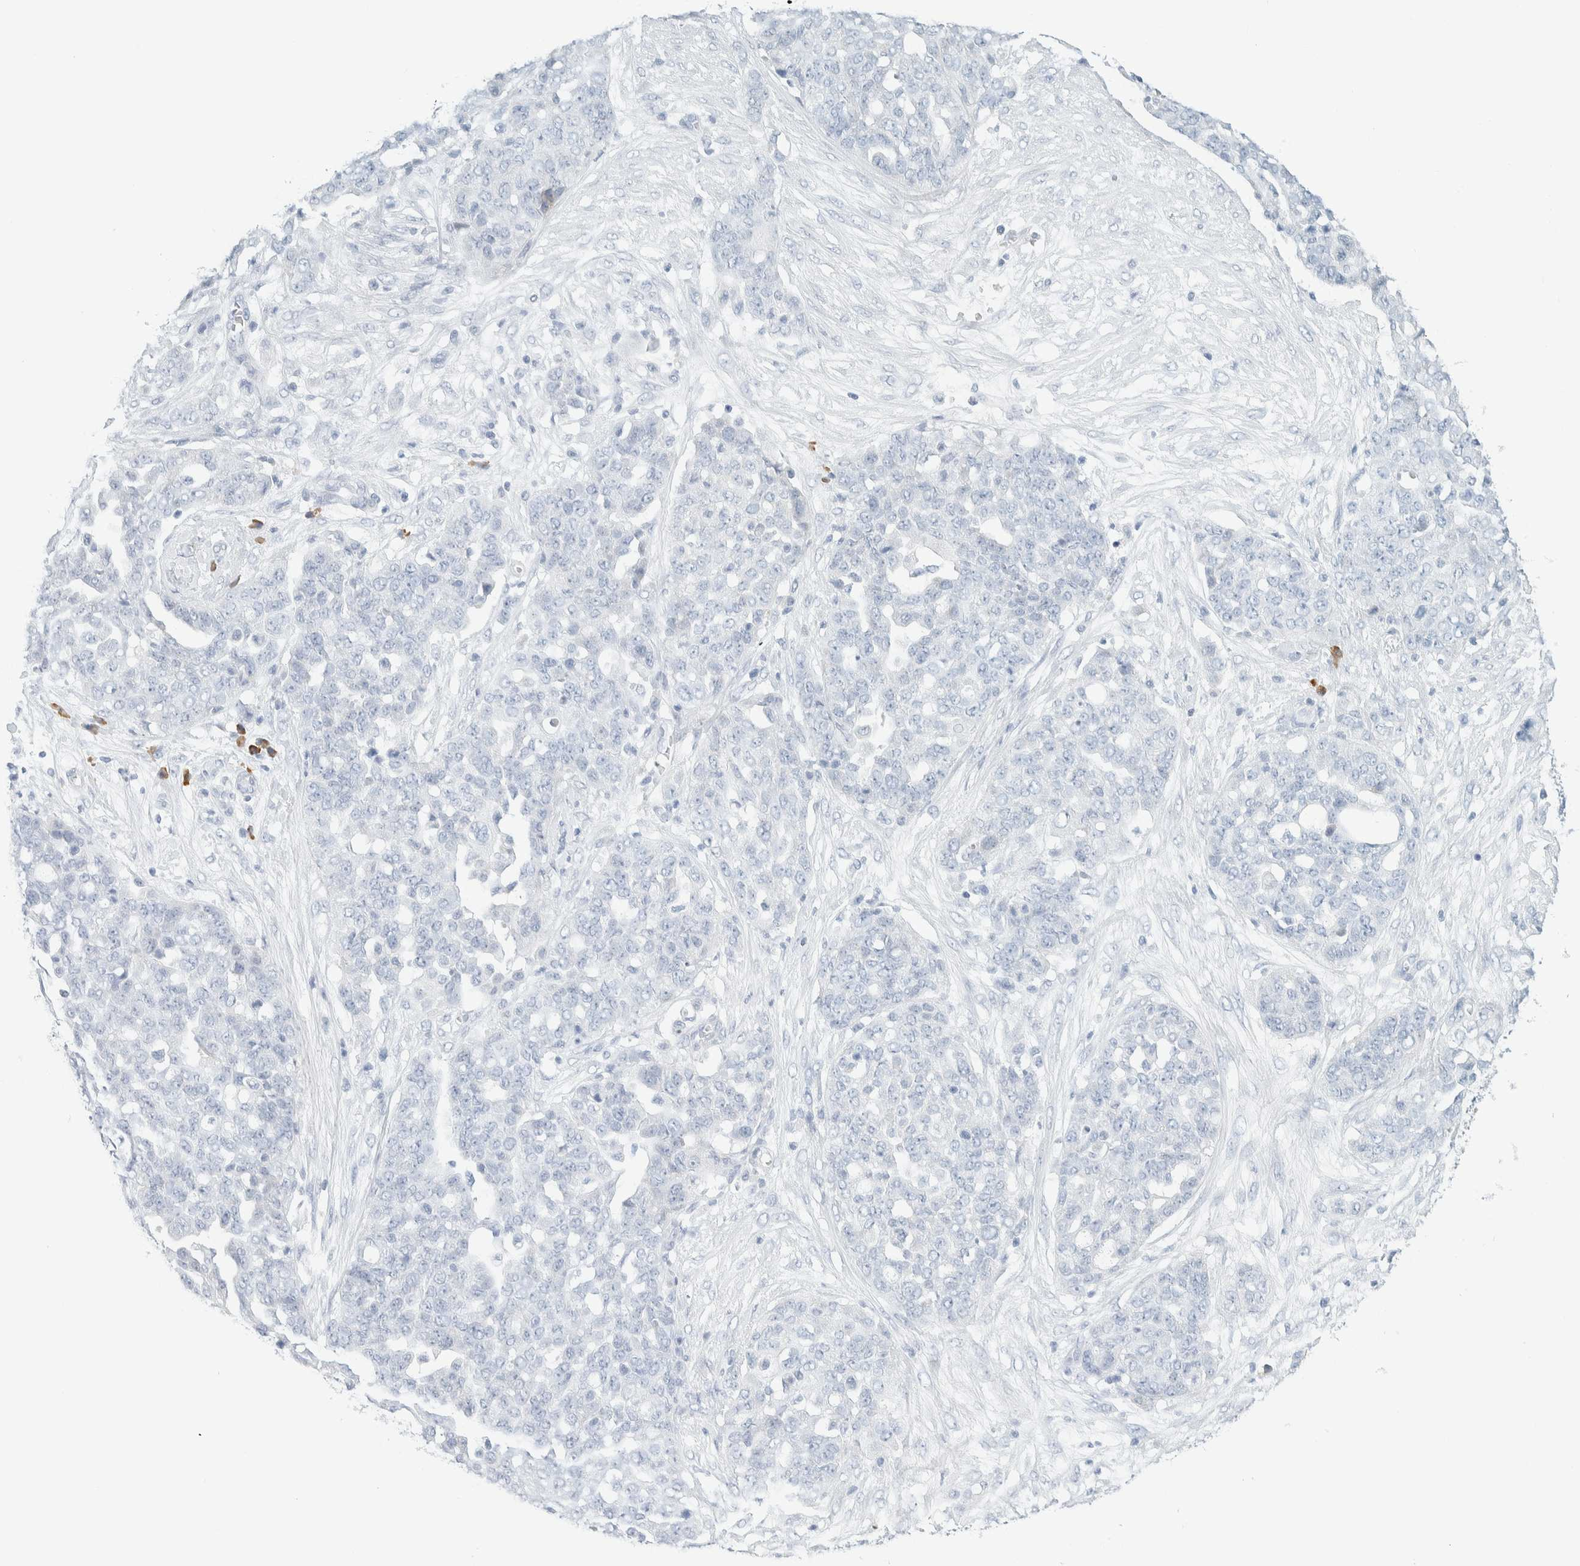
{"staining": {"intensity": "negative", "quantity": "none", "location": "none"}, "tissue": "ovarian cancer", "cell_type": "Tumor cells", "image_type": "cancer", "snomed": [{"axis": "morphology", "description": "Cystadenocarcinoma, serous, NOS"}, {"axis": "topography", "description": "Soft tissue"}, {"axis": "topography", "description": "Ovary"}], "caption": "Immunohistochemical staining of human ovarian cancer (serous cystadenocarcinoma) exhibits no significant positivity in tumor cells.", "gene": "ARHGAP27", "patient": {"sex": "female", "age": 57}}